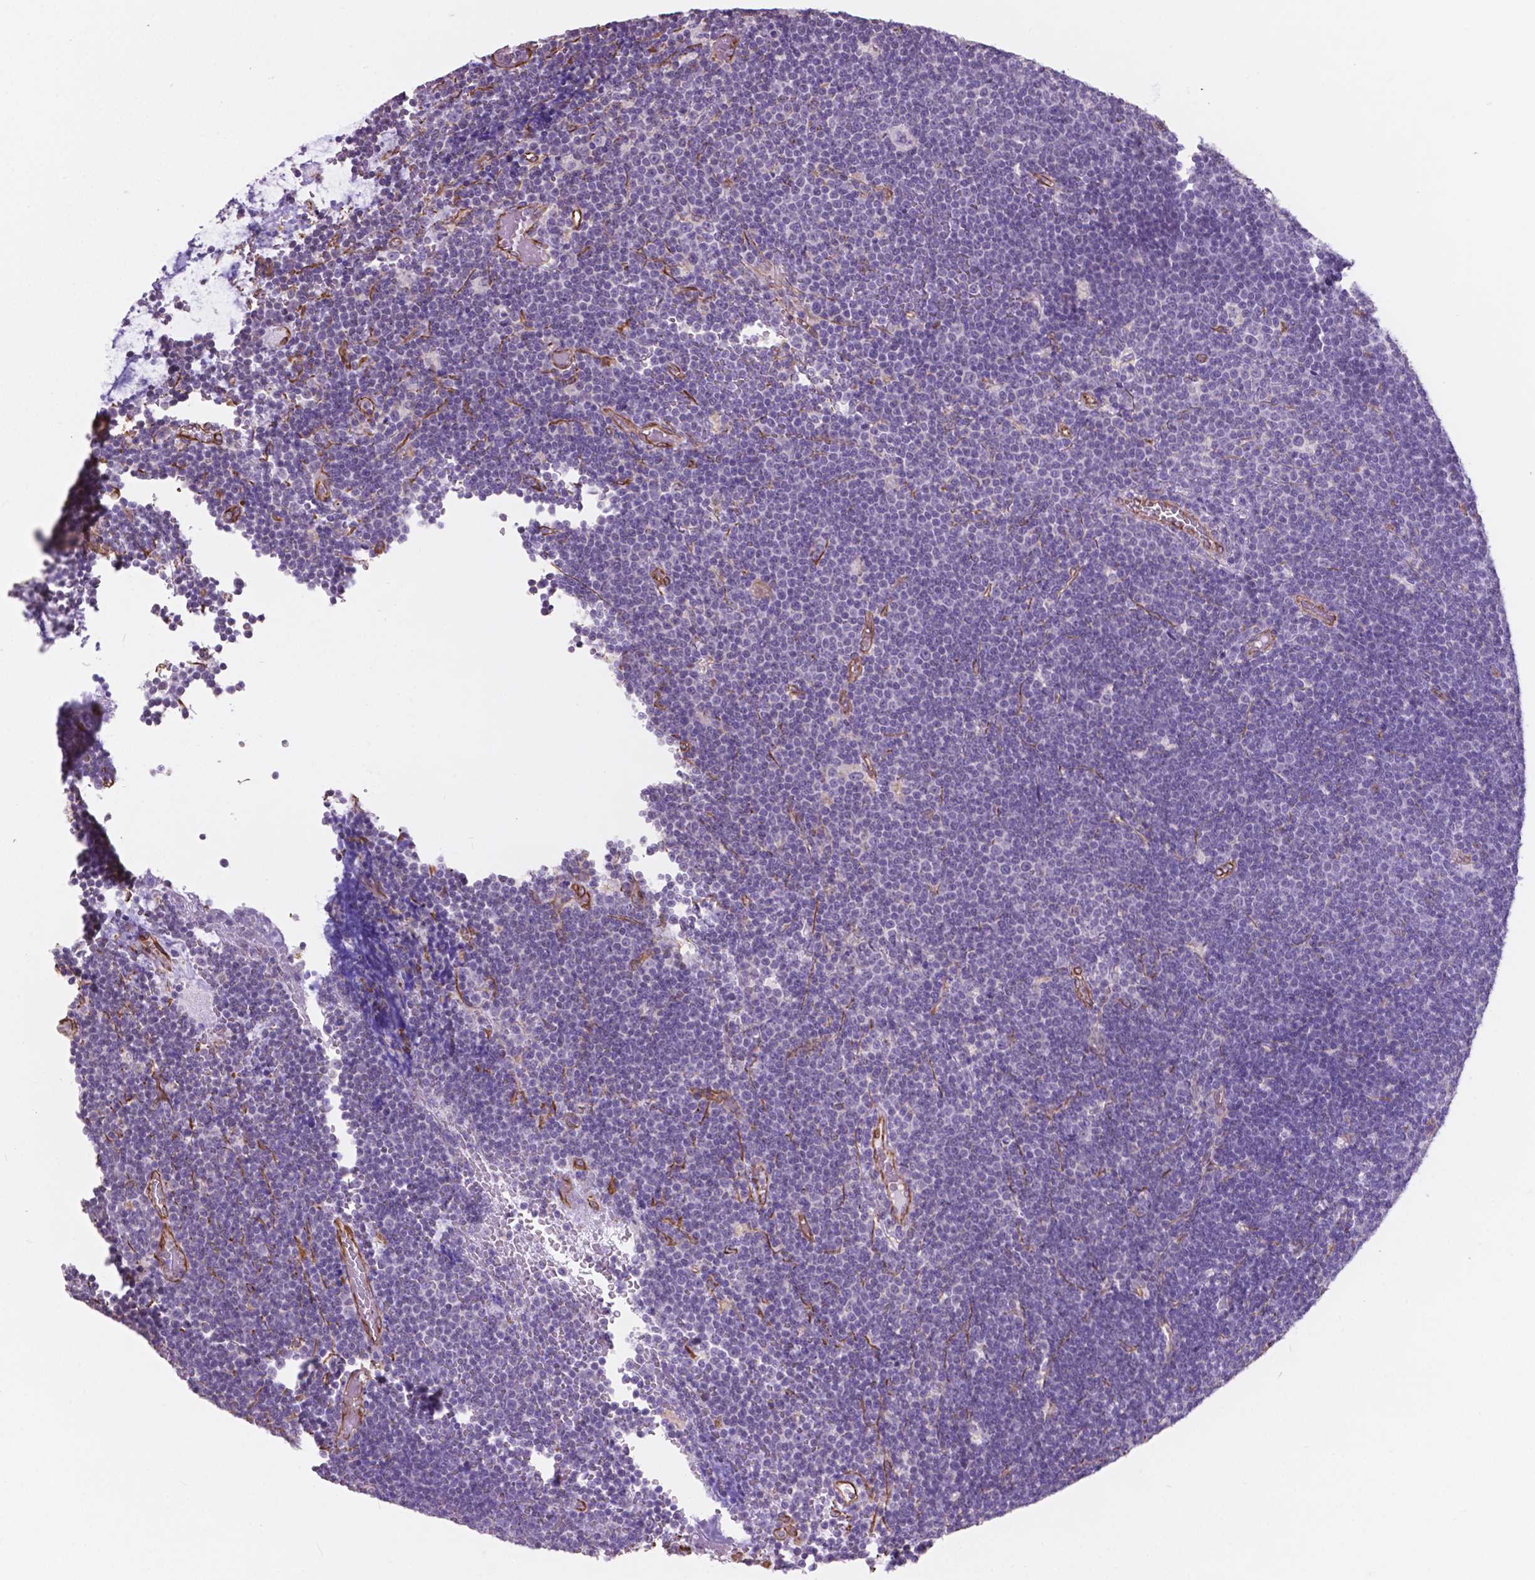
{"staining": {"intensity": "negative", "quantity": "none", "location": "none"}, "tissue": "lymphoma", "cell_type": "Tumor cells", "image_type": "cancer", "snomed": [{"axis": "morphology", "description": "Malignant lymphoma, non-Hodgkin's type, Low grade"}, {"axis": "topography", "description": "Brain"}], "caption": "The histopathology image exhibits no staining of tumor cells in lymphoma.", "gene": "AMOT", "patient": {"sex": "female", "age": 66}}